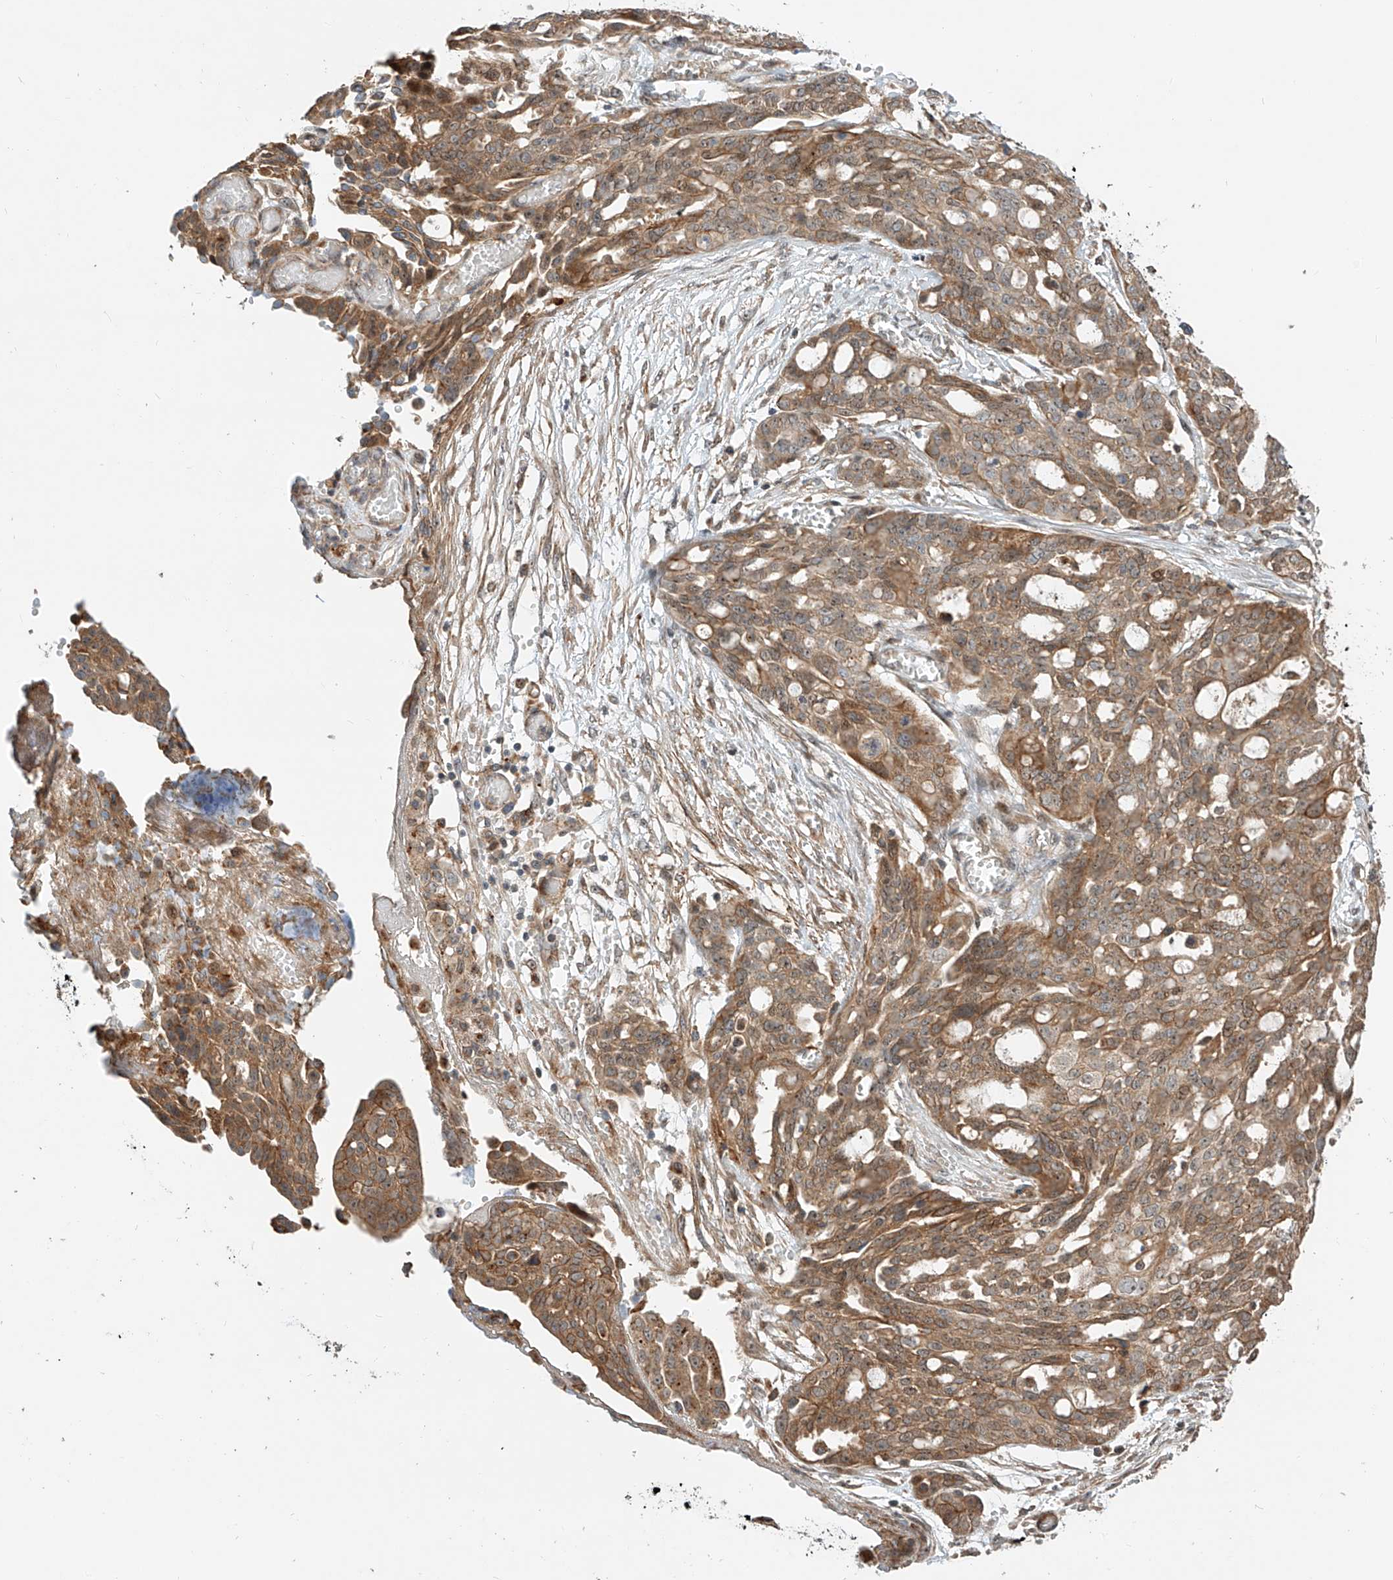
{"staining": {"intensity": "moderate", "quantity": ">75%", "location": "cytoplasmic/membranous"}, "tissue": "ovarian cancer", "cell_type": "Tumor cells", "image_type": "cancer", "snomed": [{"axis": "morphology", "description": "Cystadenocarcinoma, serous, NOS"}, {"axis": "topography", "description": "Soft tissue"}, {"axis": "topography", "description": "Ovary"}], "caption": "This is a histology image of IHC staining of ovarian cancer (serous cystadenocarcinoma), which shows moderate staining in the cytoplasmic/membranous of tumor cells.", "gene": "CPAMD8", "patient": {"sex": "female", "age": 57}}